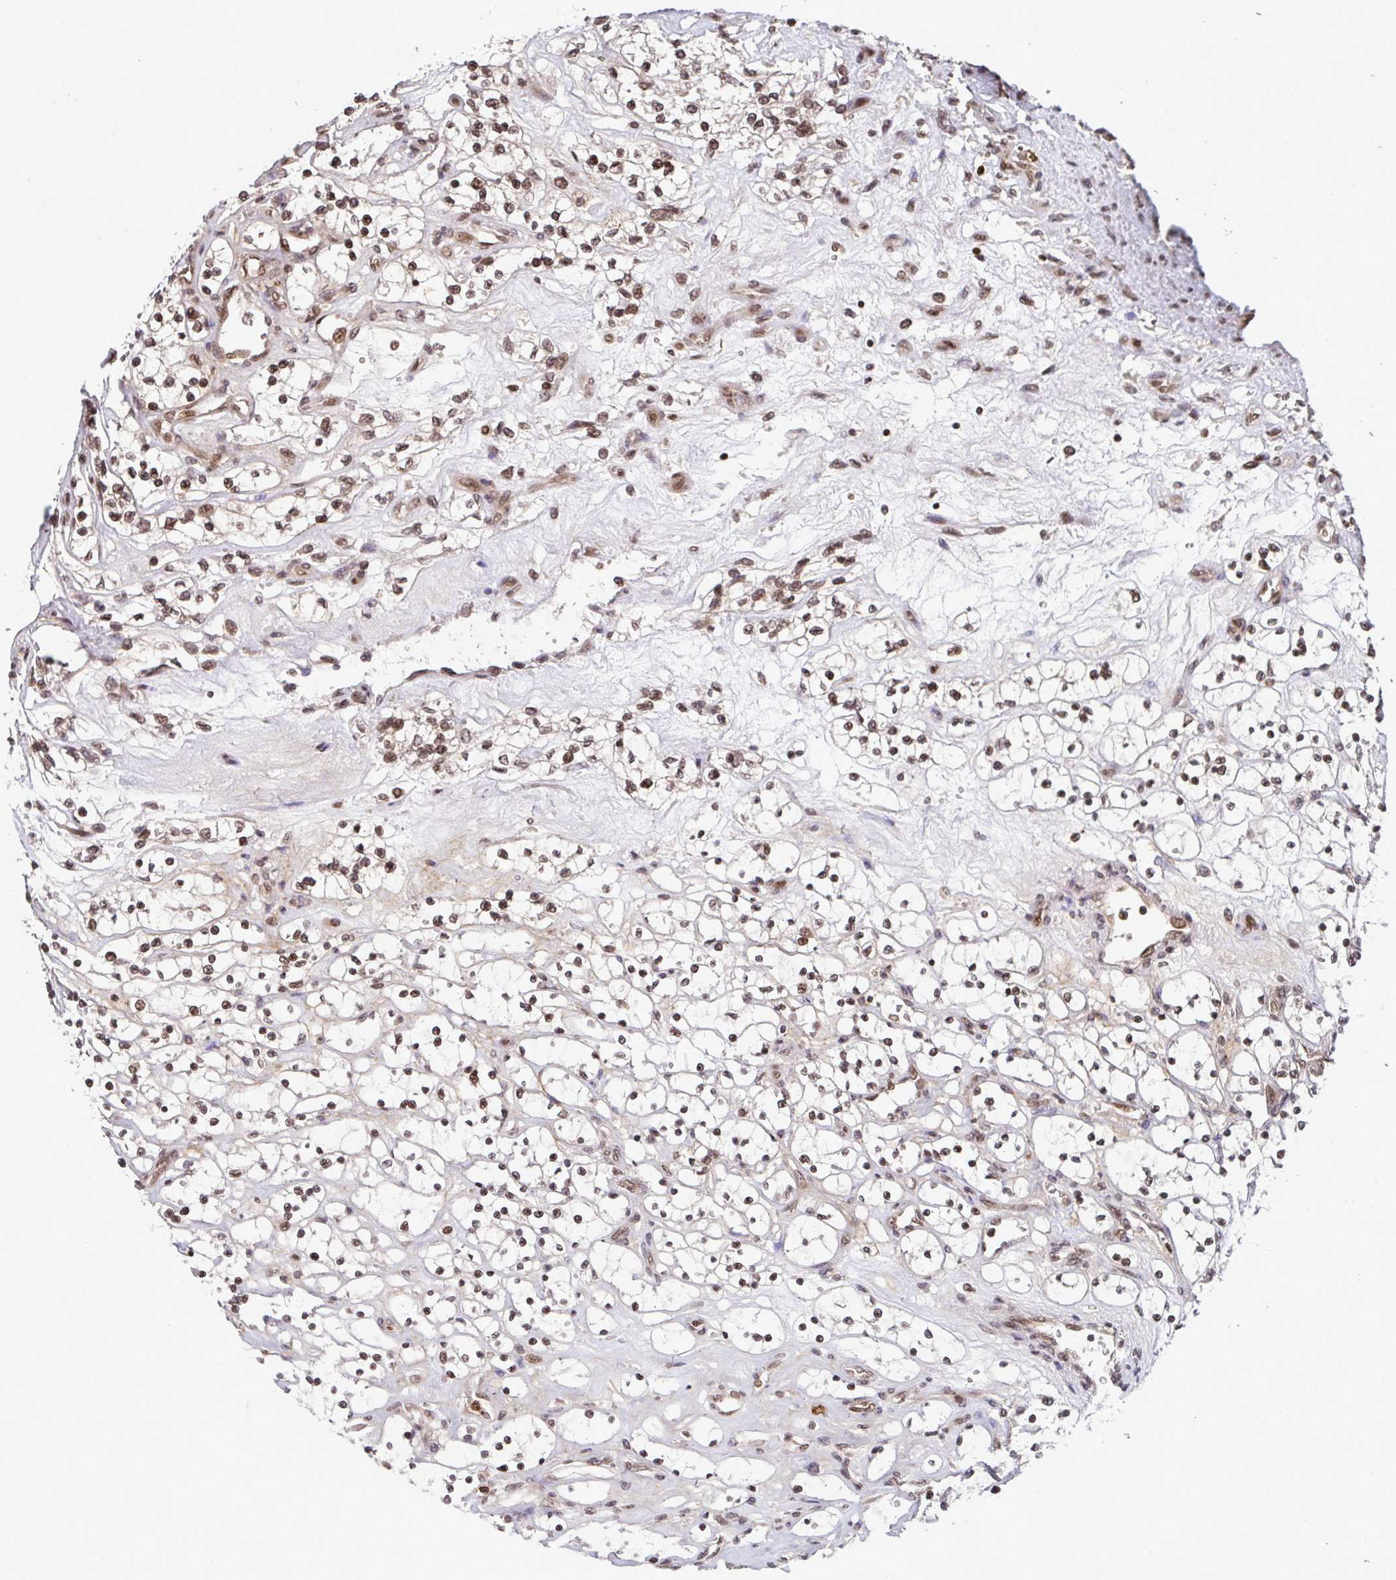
{"staining": {"intensity": "weak", "quantity": "25%-75%", "location": "nuclear"}, "tissue": "renal cancer", "cell_type": "Tumor cells", "image_type": "cancer", "snomed": [{"axis": "morphology", "description": "Adenocarcinoma, NOS"}, {"axis": "topography", "description": "Kidney"}], "caption": "A high-resolution image shows immunohistochemistry staining of renal cancer, which reveals weak nuclear positivity in about 25%-75% of tumor cells.", "gene": "UXT", "patient": {"sex": "female", "age": 69}}